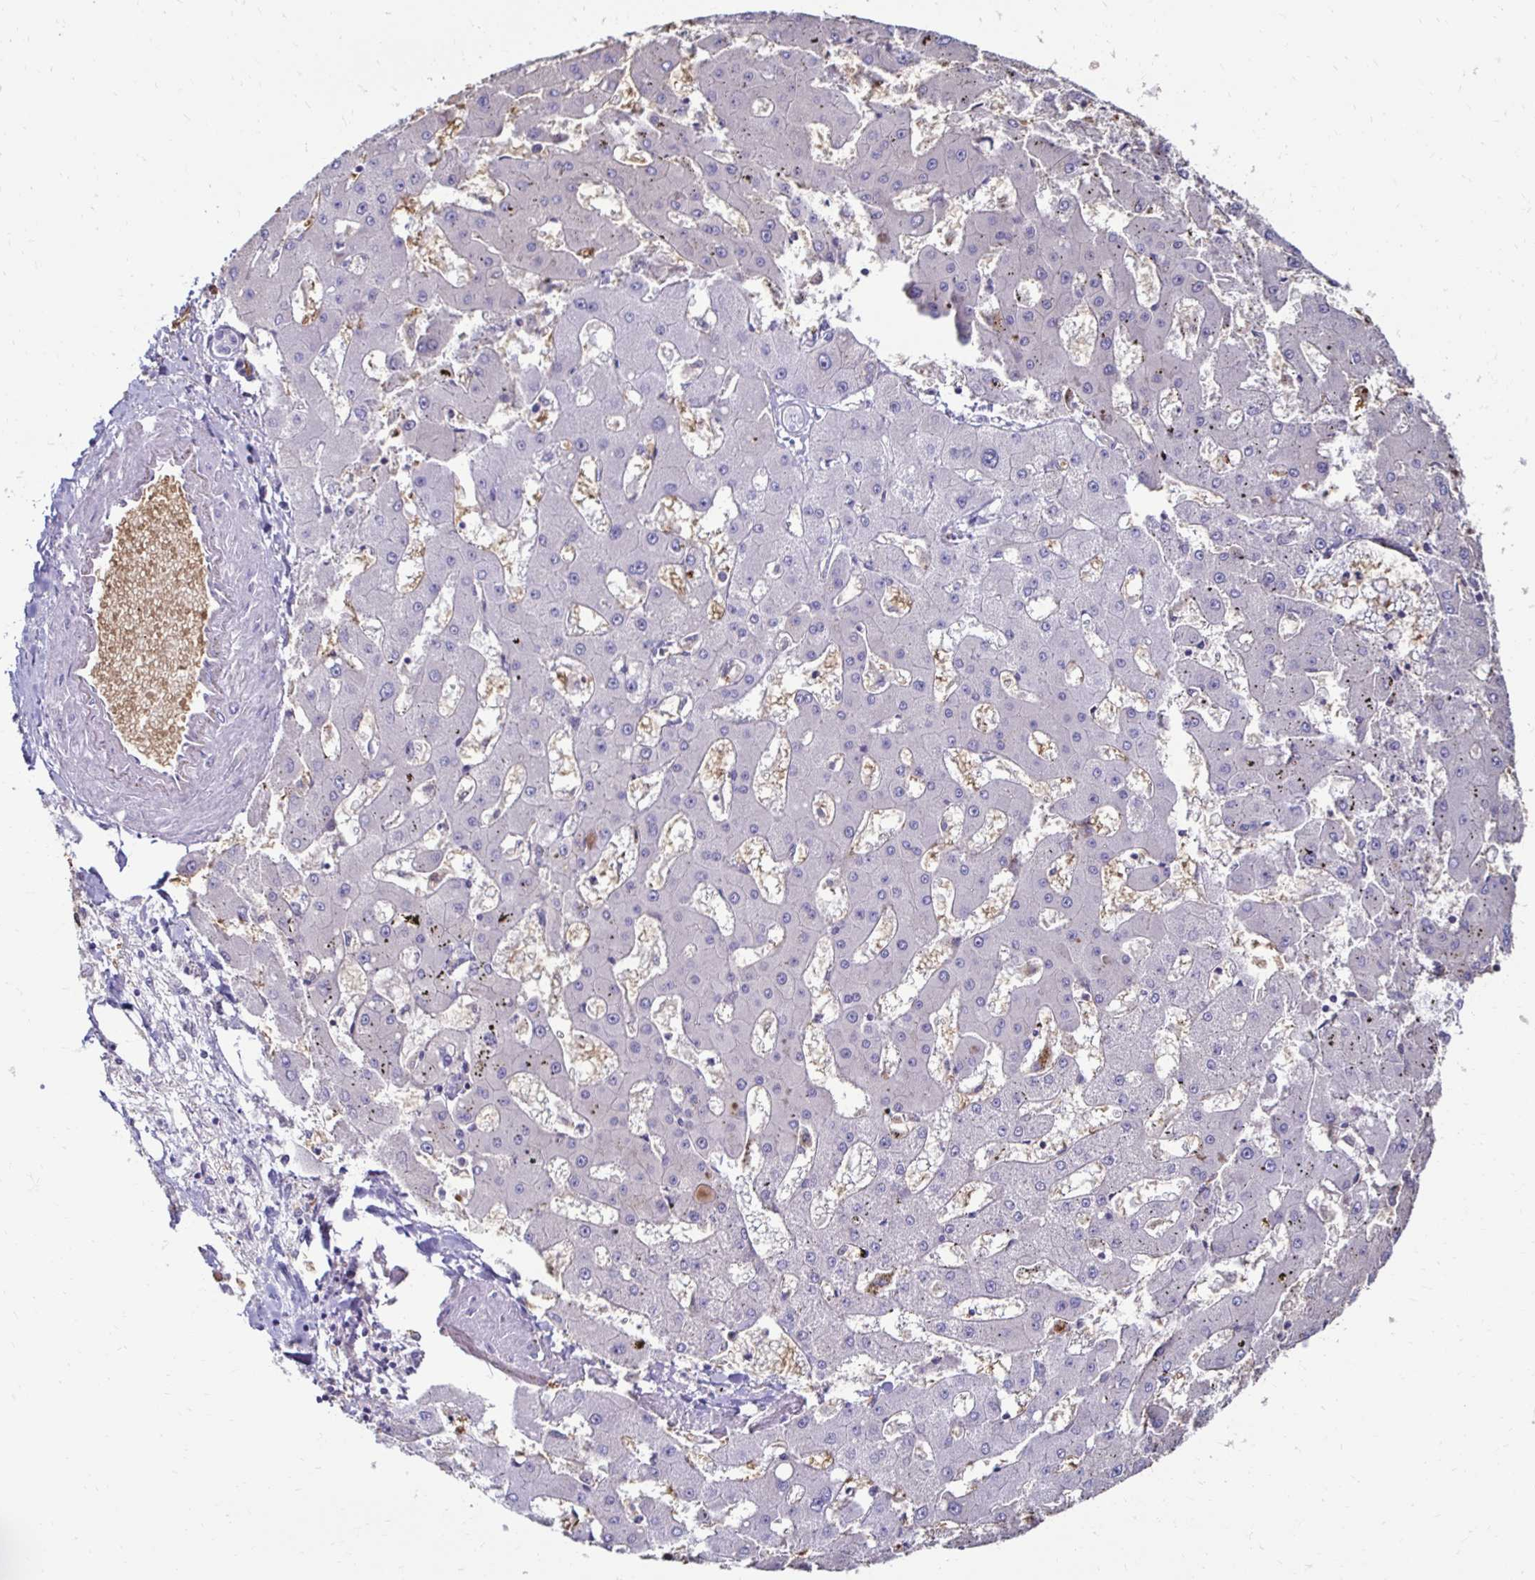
{"staining": {"intensity": "negative", "quantity": "none", "location": "none"}, "tissue": "liver cancer", "cell_type": "Tumor cells", "image_type": "cancer", "snomed": [{"axis": "morphology", "description": "Carcinoma, Hepatocellular, NOS"}, {"axis": "topography", "description": "Liver"}], "caption": "Human liver hepatocellular carcinoma stained for a protein using immunohistochemistry demonstrates no expression in tumor cells.", "gene": "RHBDL3", "patient": {"sex": "male", "age": 67}}